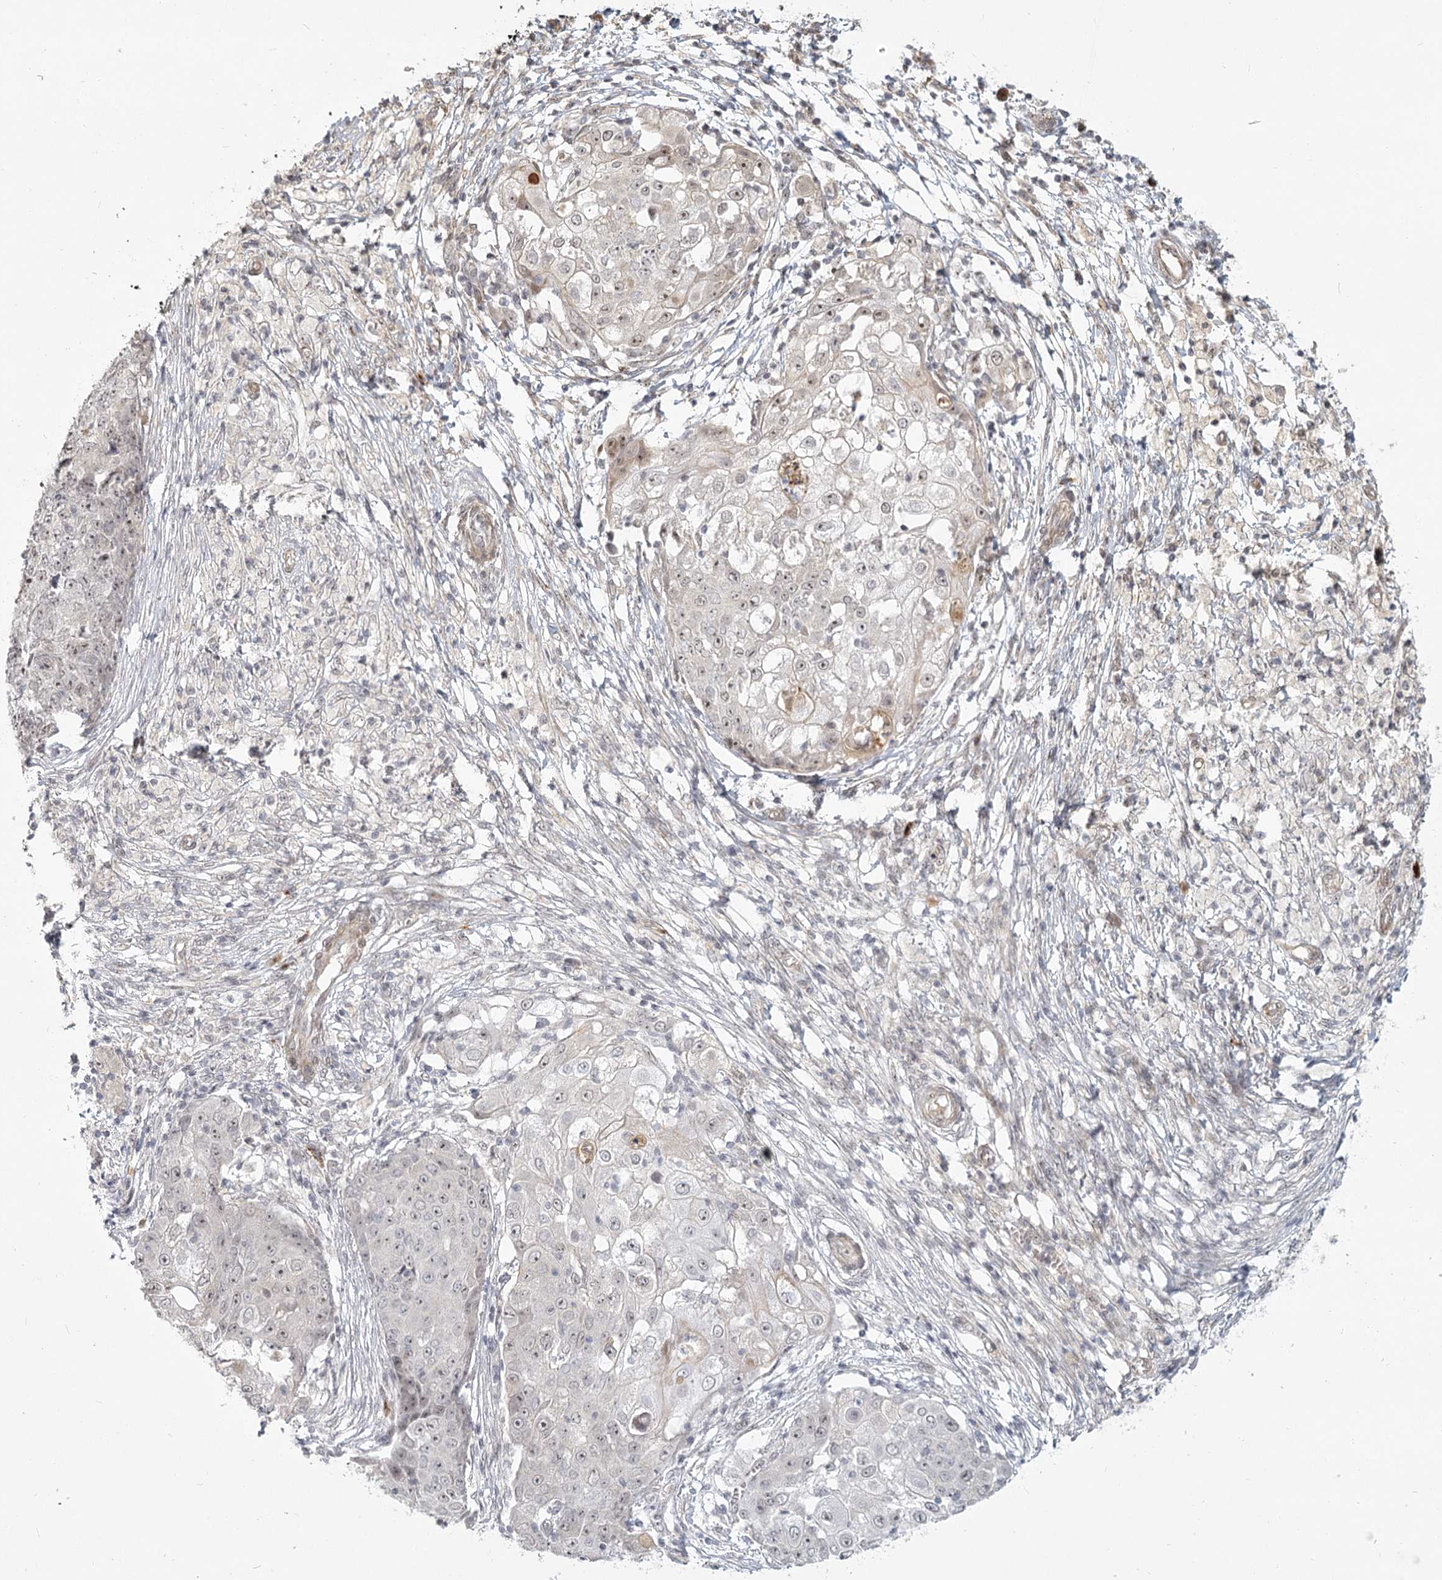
{"staining": {"intensity": "weak", "quantity": "25%-75%", "location": "nuclear"}, "tissue": "ovarian cancer", "cell_type": "Tumor cells", "image_type": "cancer", "snomed": [{"axis": "morphology", "description": "Carcinoma, endometroid"}, {"axis": "topography", "description": "Ovary"}], "caption": "Protein expression by immunohistochemistry (IHC) reveals weak nuclear expression in approximately 25%-75% of tumor cells in ovarian cancer.", "gene": "EXOSC7", "patient": {"sex": "female", "age": 42}}